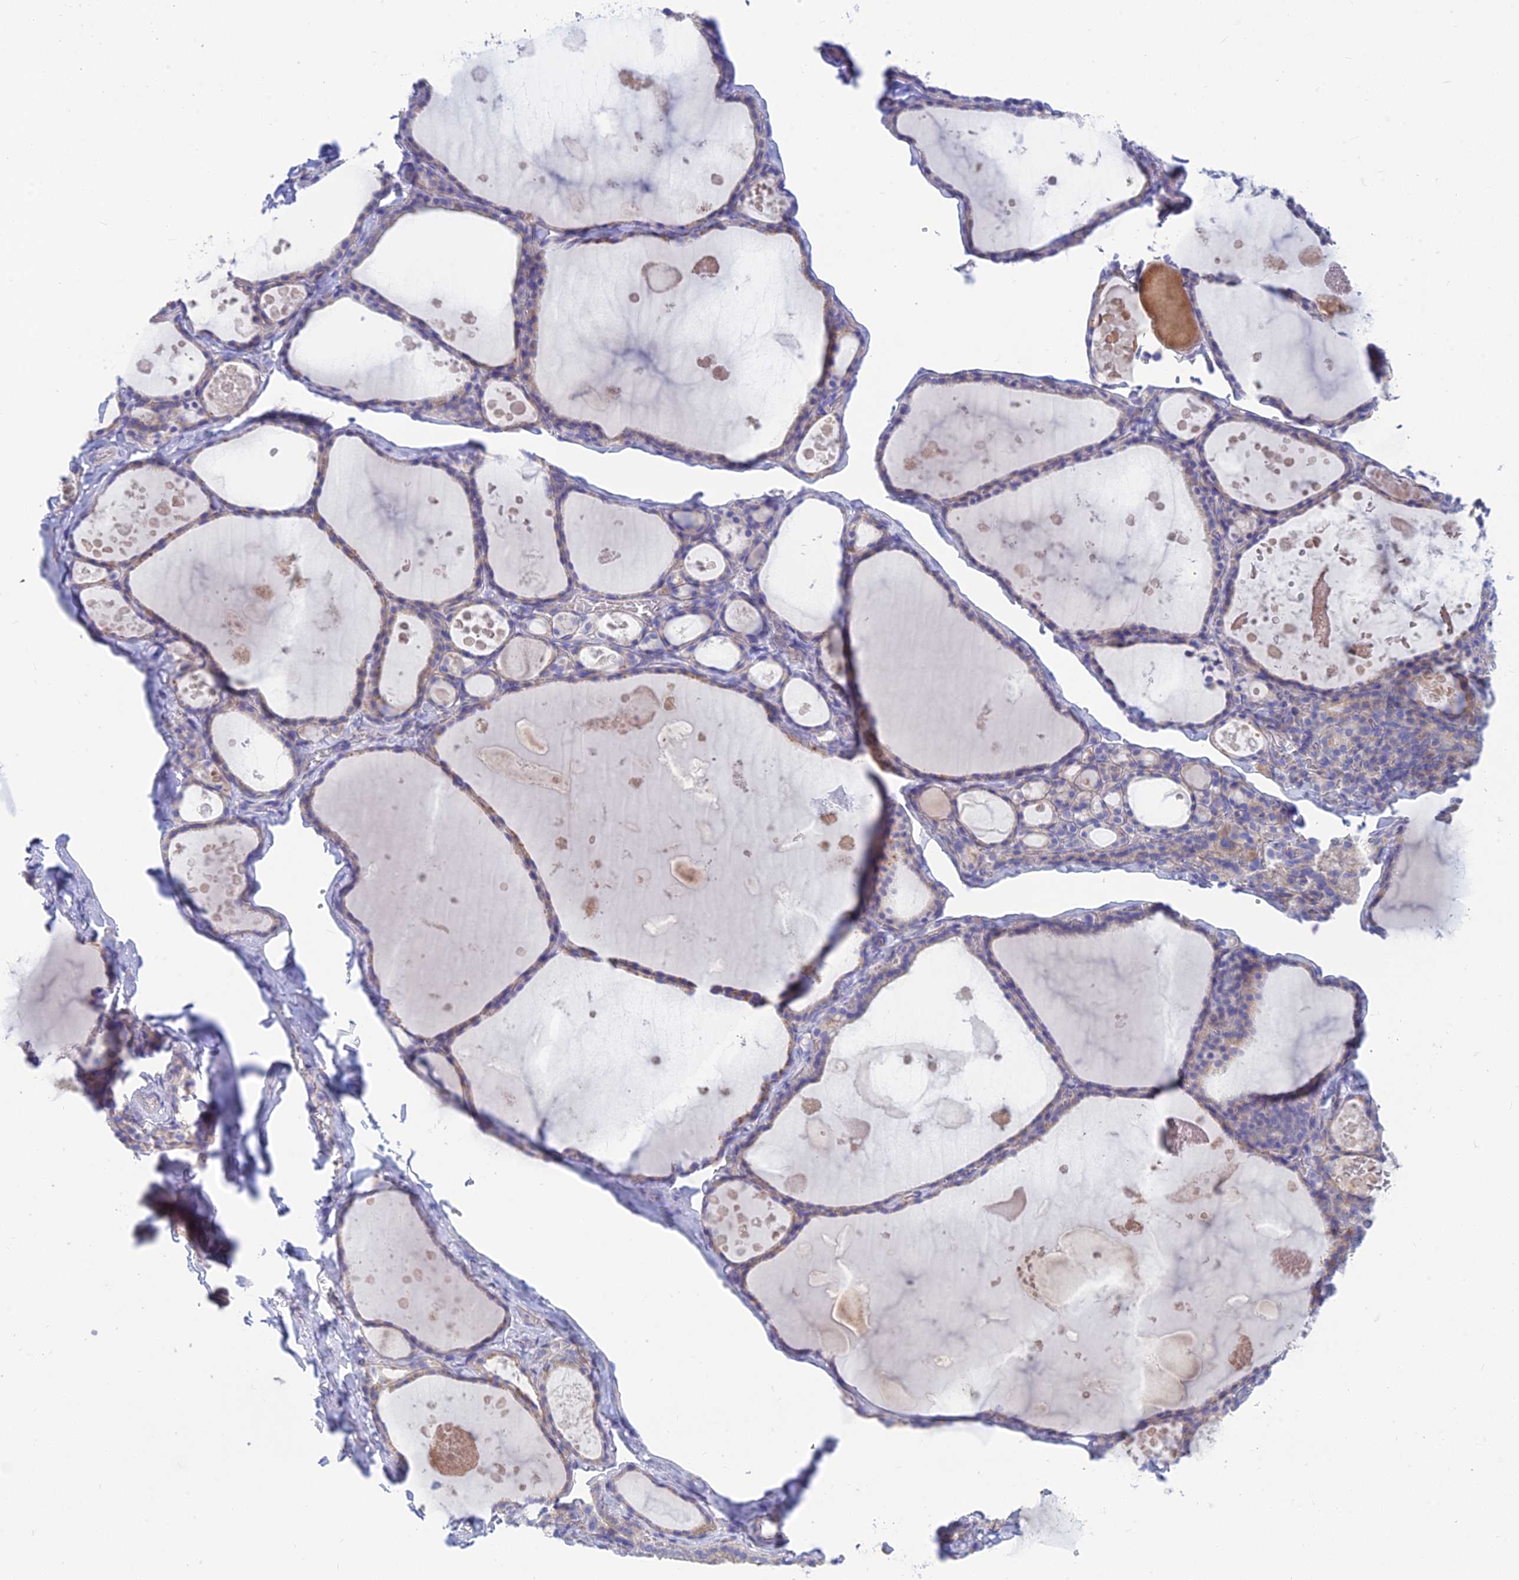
{"staining": {"intensity": "weak", "quantity": "<25%", "location": "cytoplasmic/membranous"}, "tissue": "thyroid gland", "cell_type": "Glandular cells", "image_type": "normal", "snomed": [{"axis": "morphology", "description": "Normal tissue, NOS"}, {"axis": "topography", "description": "Thyroid gland"}], "caption": "This is an immunohistochemistry (IHC) micrograph of unremarkable thyroid gland. There is no staining in glandular cells.", "gene": "TMEM30B", "patient": {"sex": "male", "age": 56}}